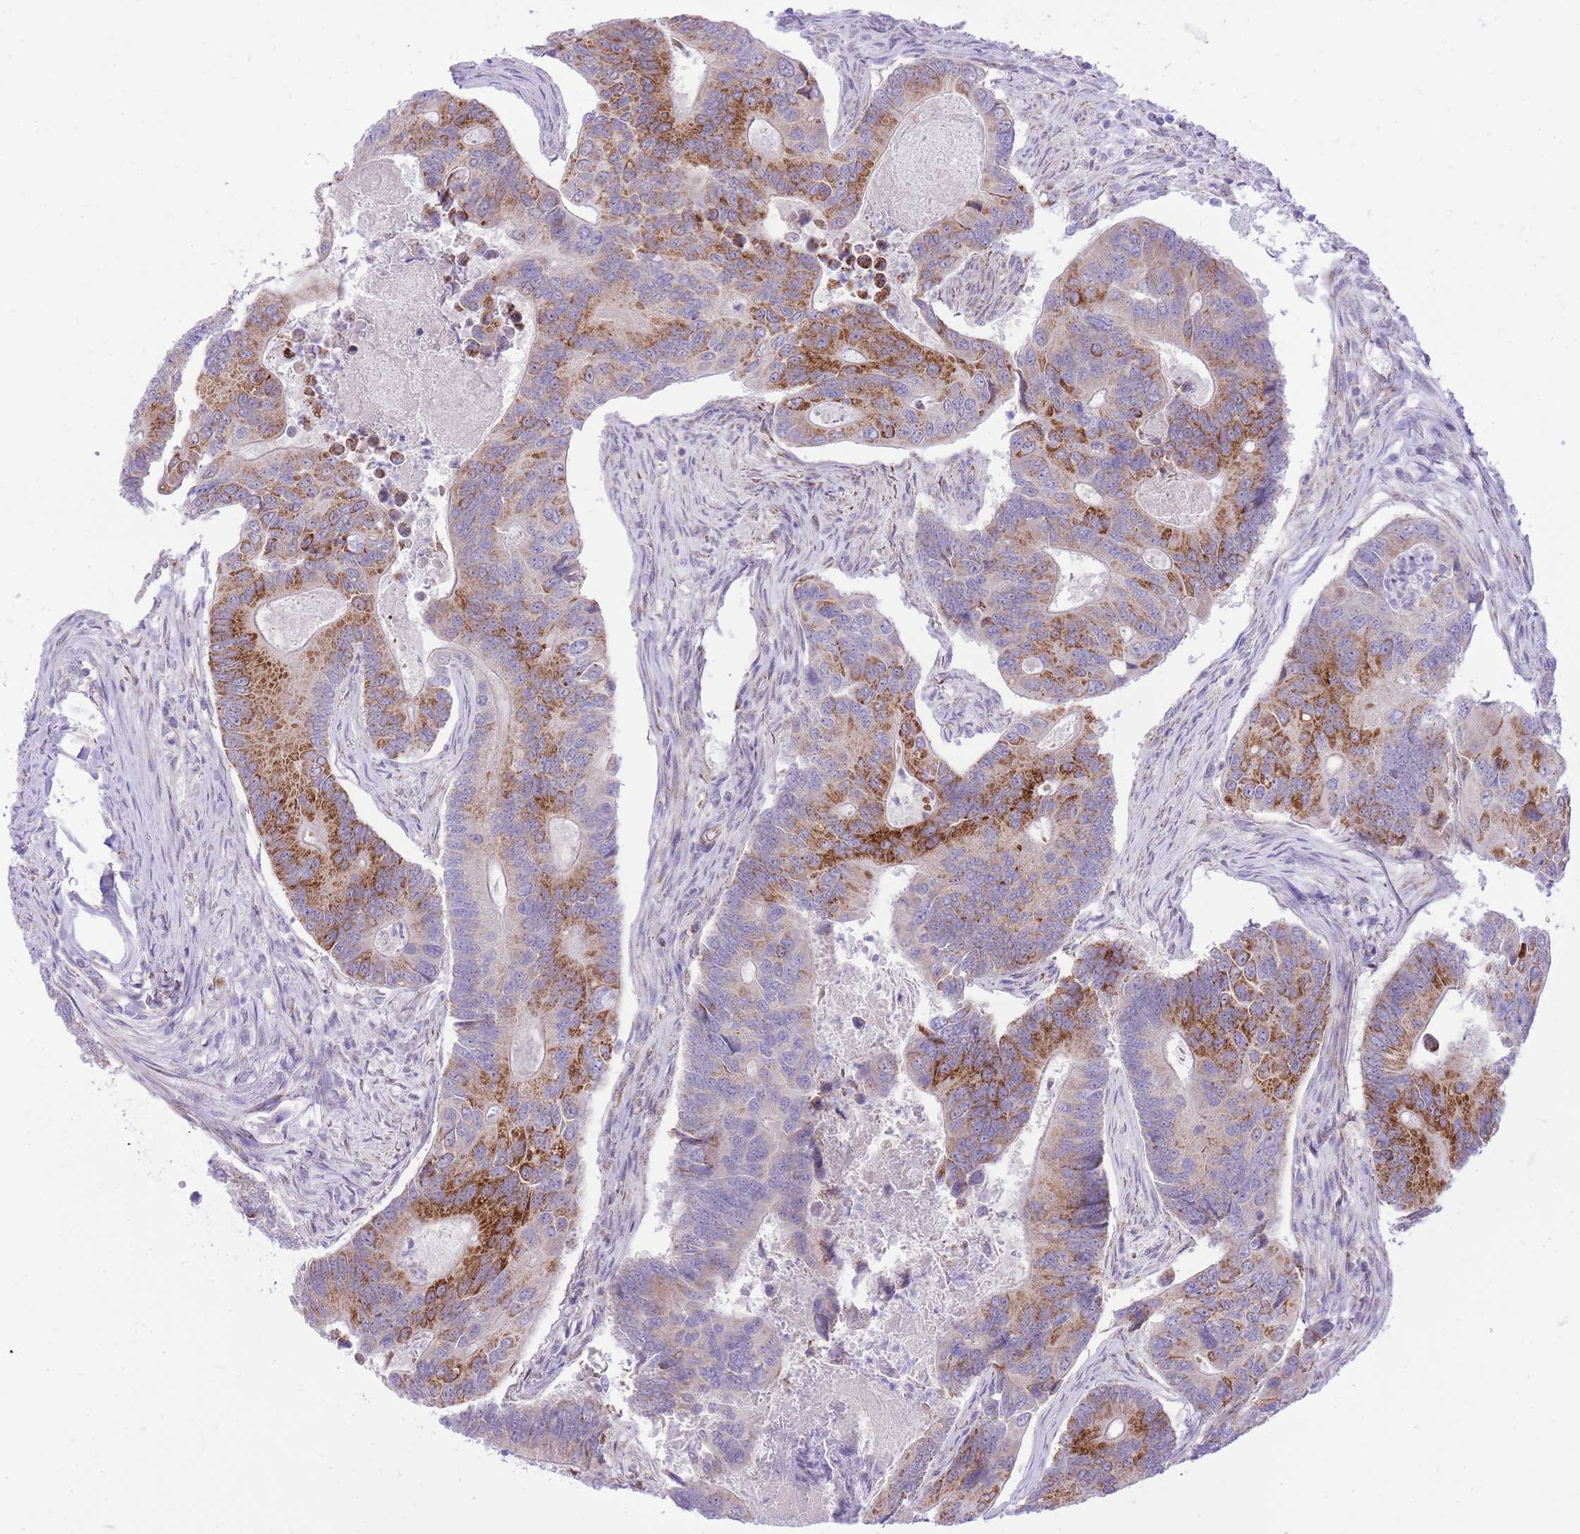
{"staining": {"intensity": "strong", "quantity": "25%-75%", "location": "cytoplasmic/membranous"}, "tissue": "colorectal cancer", "cell_type": "Tumor cells", "image_type": "cancer", "snomed": [{"axis": "morphology", "description": "Adenocarcinoma, NOS"}, {"axis": "topography", "description": "Colon"}], "caption": "Colorectal cancer stained with DAB immunohistochemistry exhibits high levels of strong cytoplasmic/membranous expression in approximately 25%-75% of tumor cells.", "gene": "DENND2D", "patient": {"sex": "female", "age": 67}}